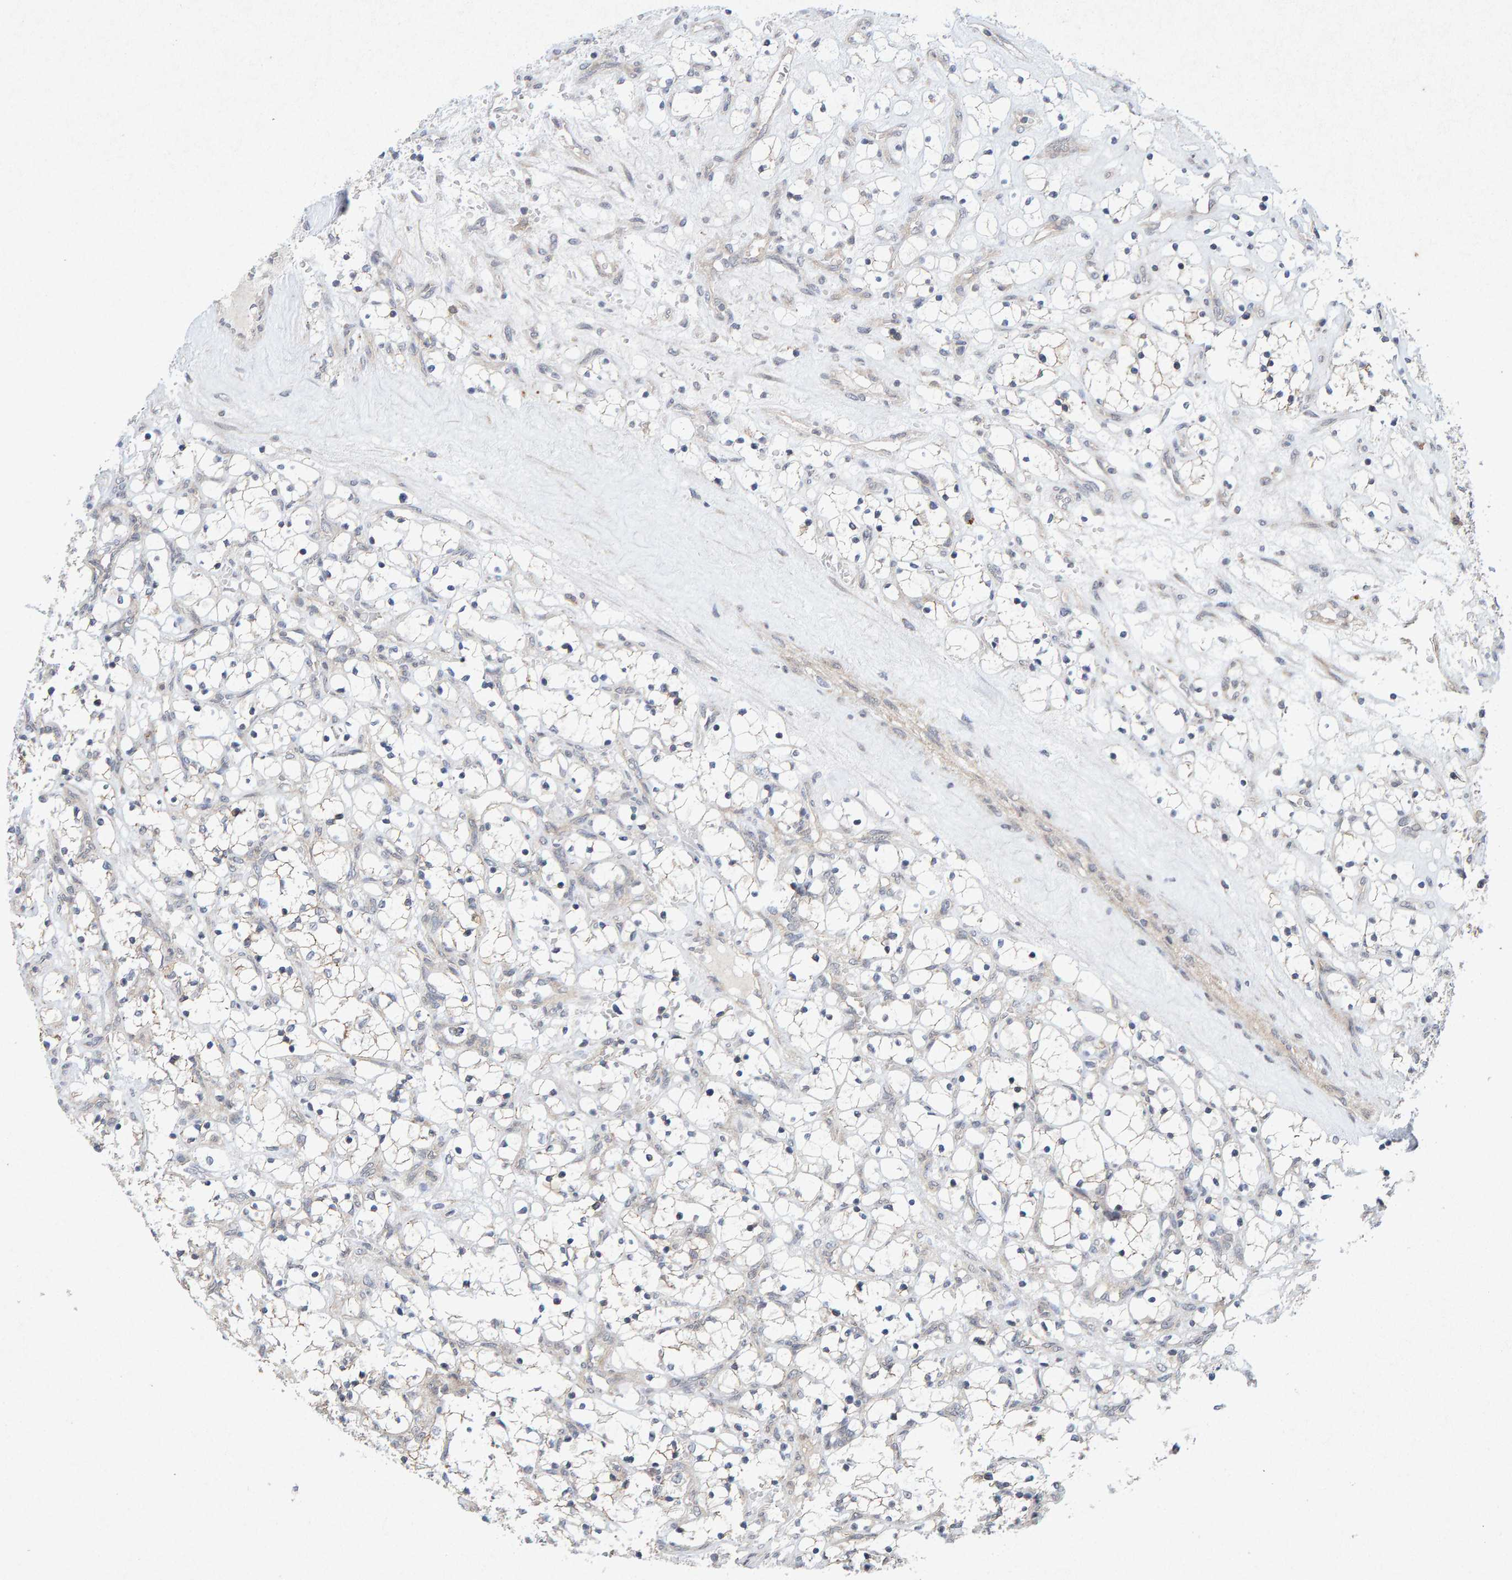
{"staining": {"intensity": "weak", "quantity": "25%-75%", "location": "cytoplasmic/membranous"}, "tissue": "renal cancer", "cell_type": "Tumor cells", "image_type": "cancer", "snomed": [{"axis": "morphology", "description": "Adenocarcinoma, NOS"}, {"axis": "topography", "description": "Kidney"}], "caption": "A brown stain labels weak cytoplasmic/membranous staining of a protein in adenocarcinoma (renal) tumor cells.", "gene": "CDH2", "patient": {"sex": "female", "age": 69}}